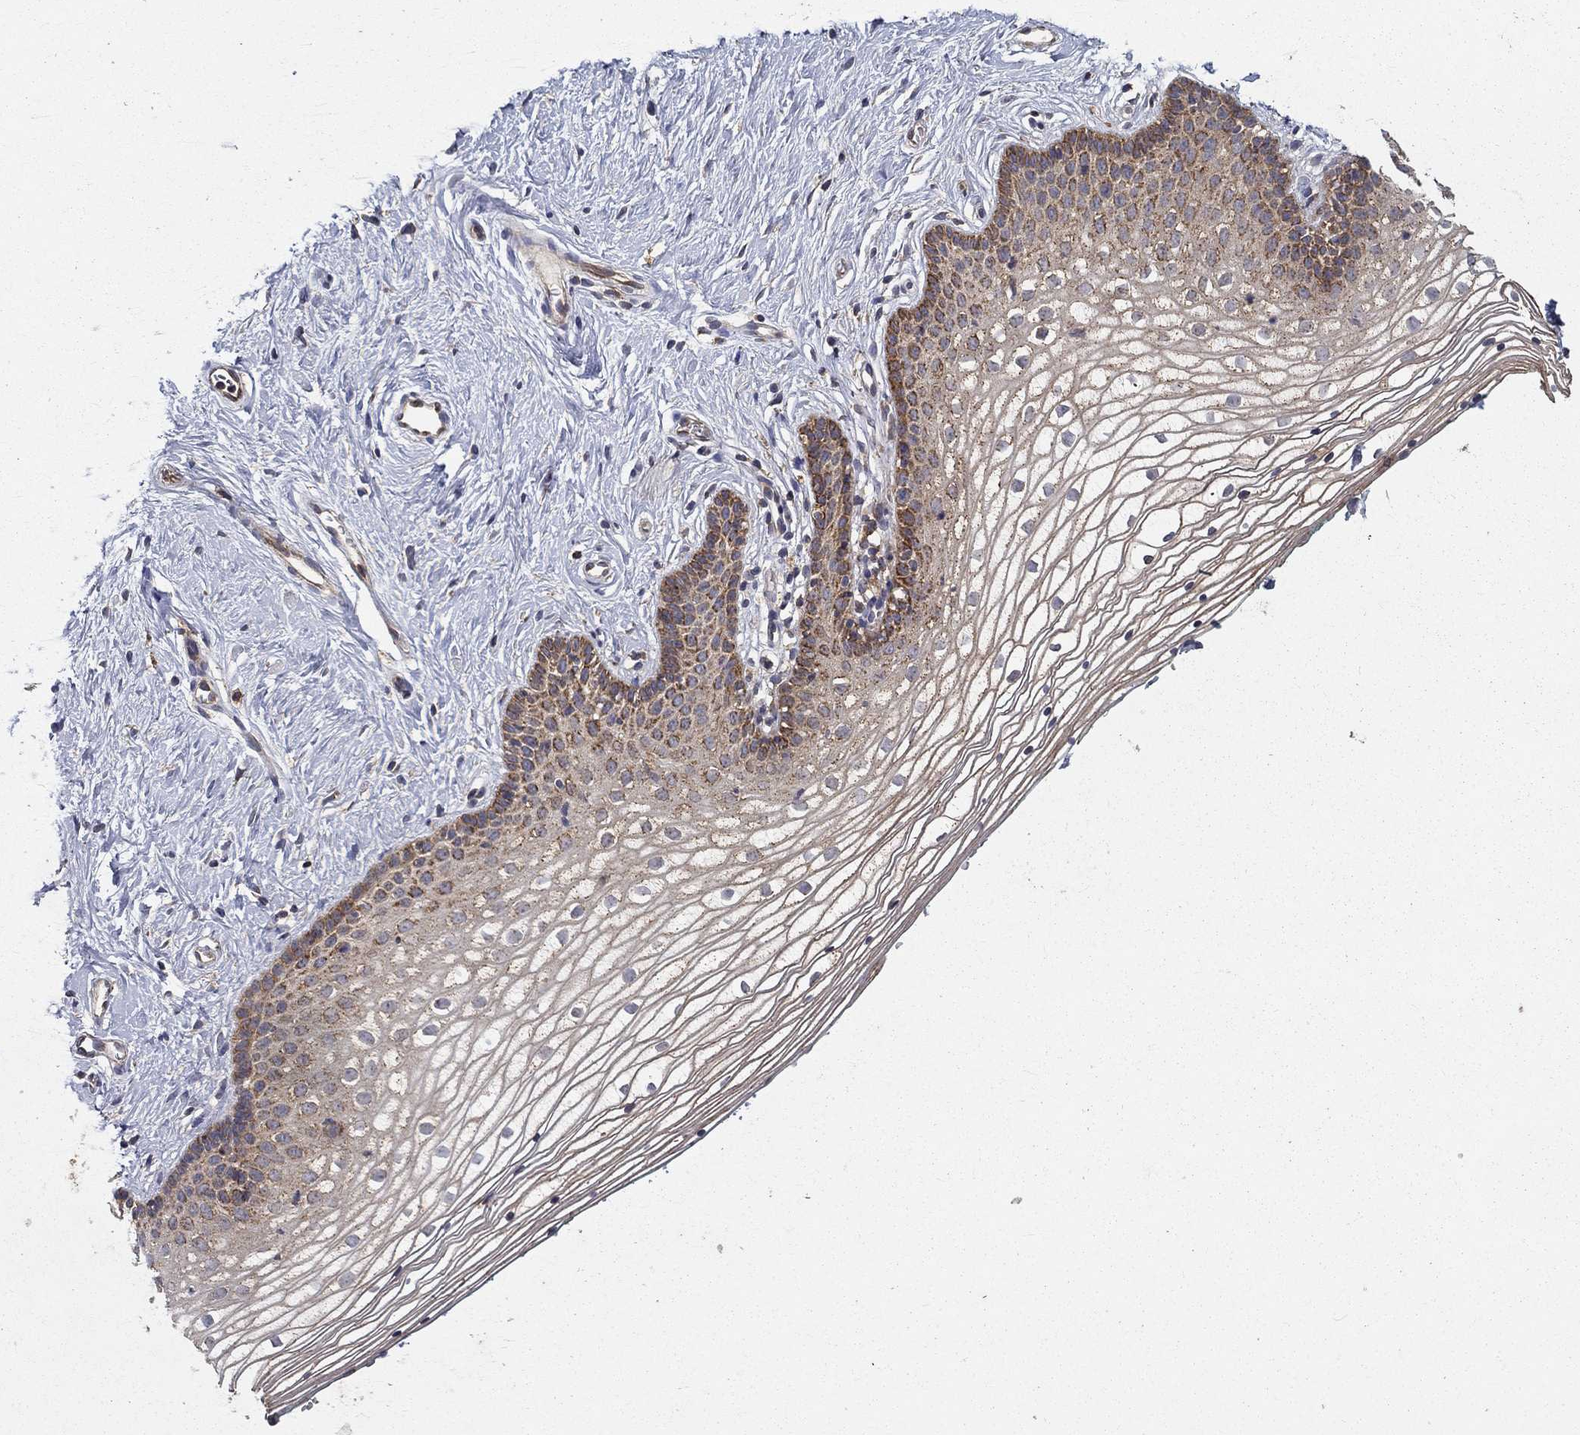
{"staining": {"intensity": "moderate", "quantity": "<25%", "location": "cytoplasmic/membranous"}, "tissue": "vagina", "cell_type": "Squamous epithelial cells", "image_type": "normal", "snomed": [{"axis": "morphology", "description": "Normal tissue, NOS"}, {"axis": "topography", "description": "Vagina"}], "caption": "Human vagina stained with a brown dye displays moderate cytoplasmic/membranous positive staining in about <25% of squamous epithelial cells.", "gene": "ALDH4A1", "patient": {"sex": "female", "age": 36}}